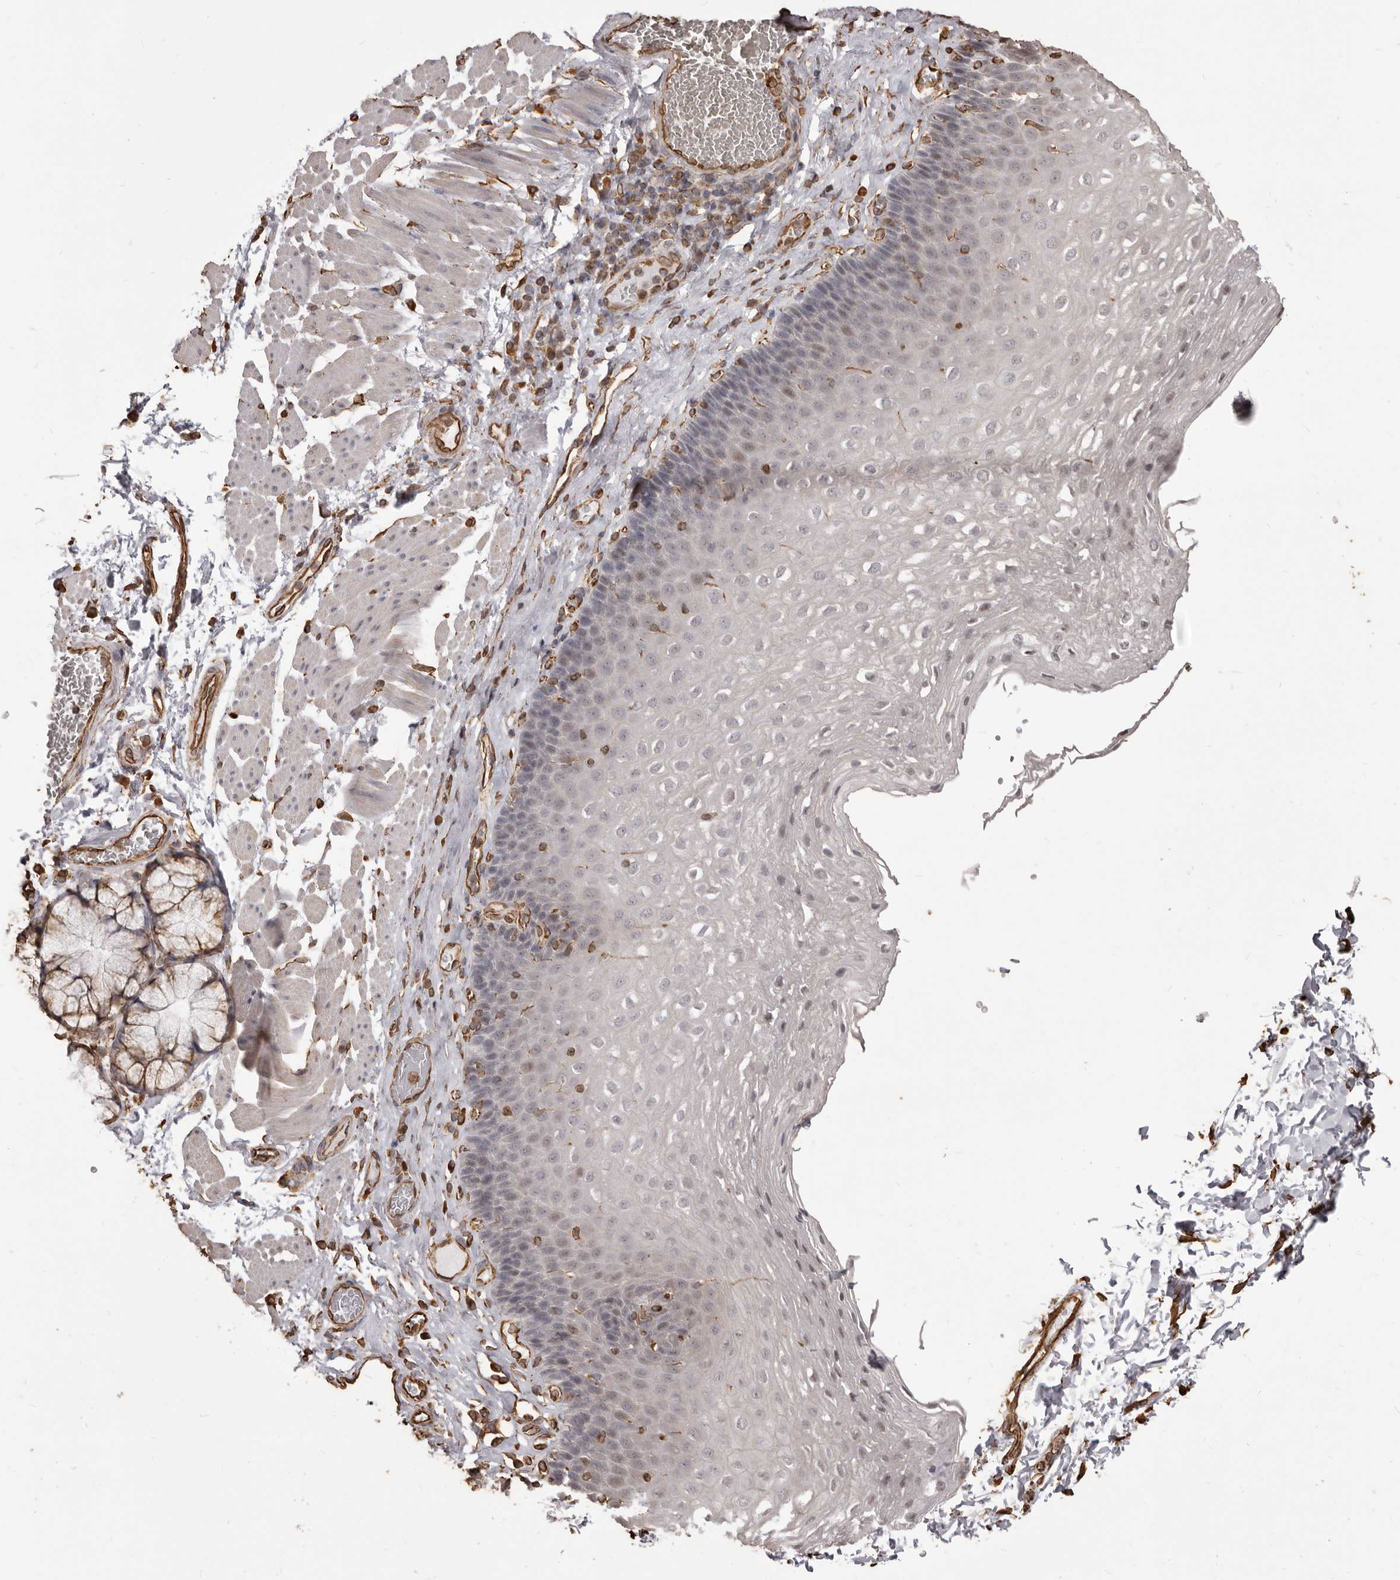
{"staining": {"intensity": "negative", "quantity": "none", "location": "none"}, "tissue": "esophagus", "cell_type": "Squamous epithelial cells", "image_type": "normal", "snomed": [{"axis": "morphology", "description": "Normal tissue, NOS"}, {"axis": "topography", "description": "Esophagus"}], "caption": "IHC image of benign human esophagus stained for a protein (brown), which exhibits no staining in squamous epithelial cells.", "gene": "MTURN", "patient": {"sex": "female", "age": 66}}